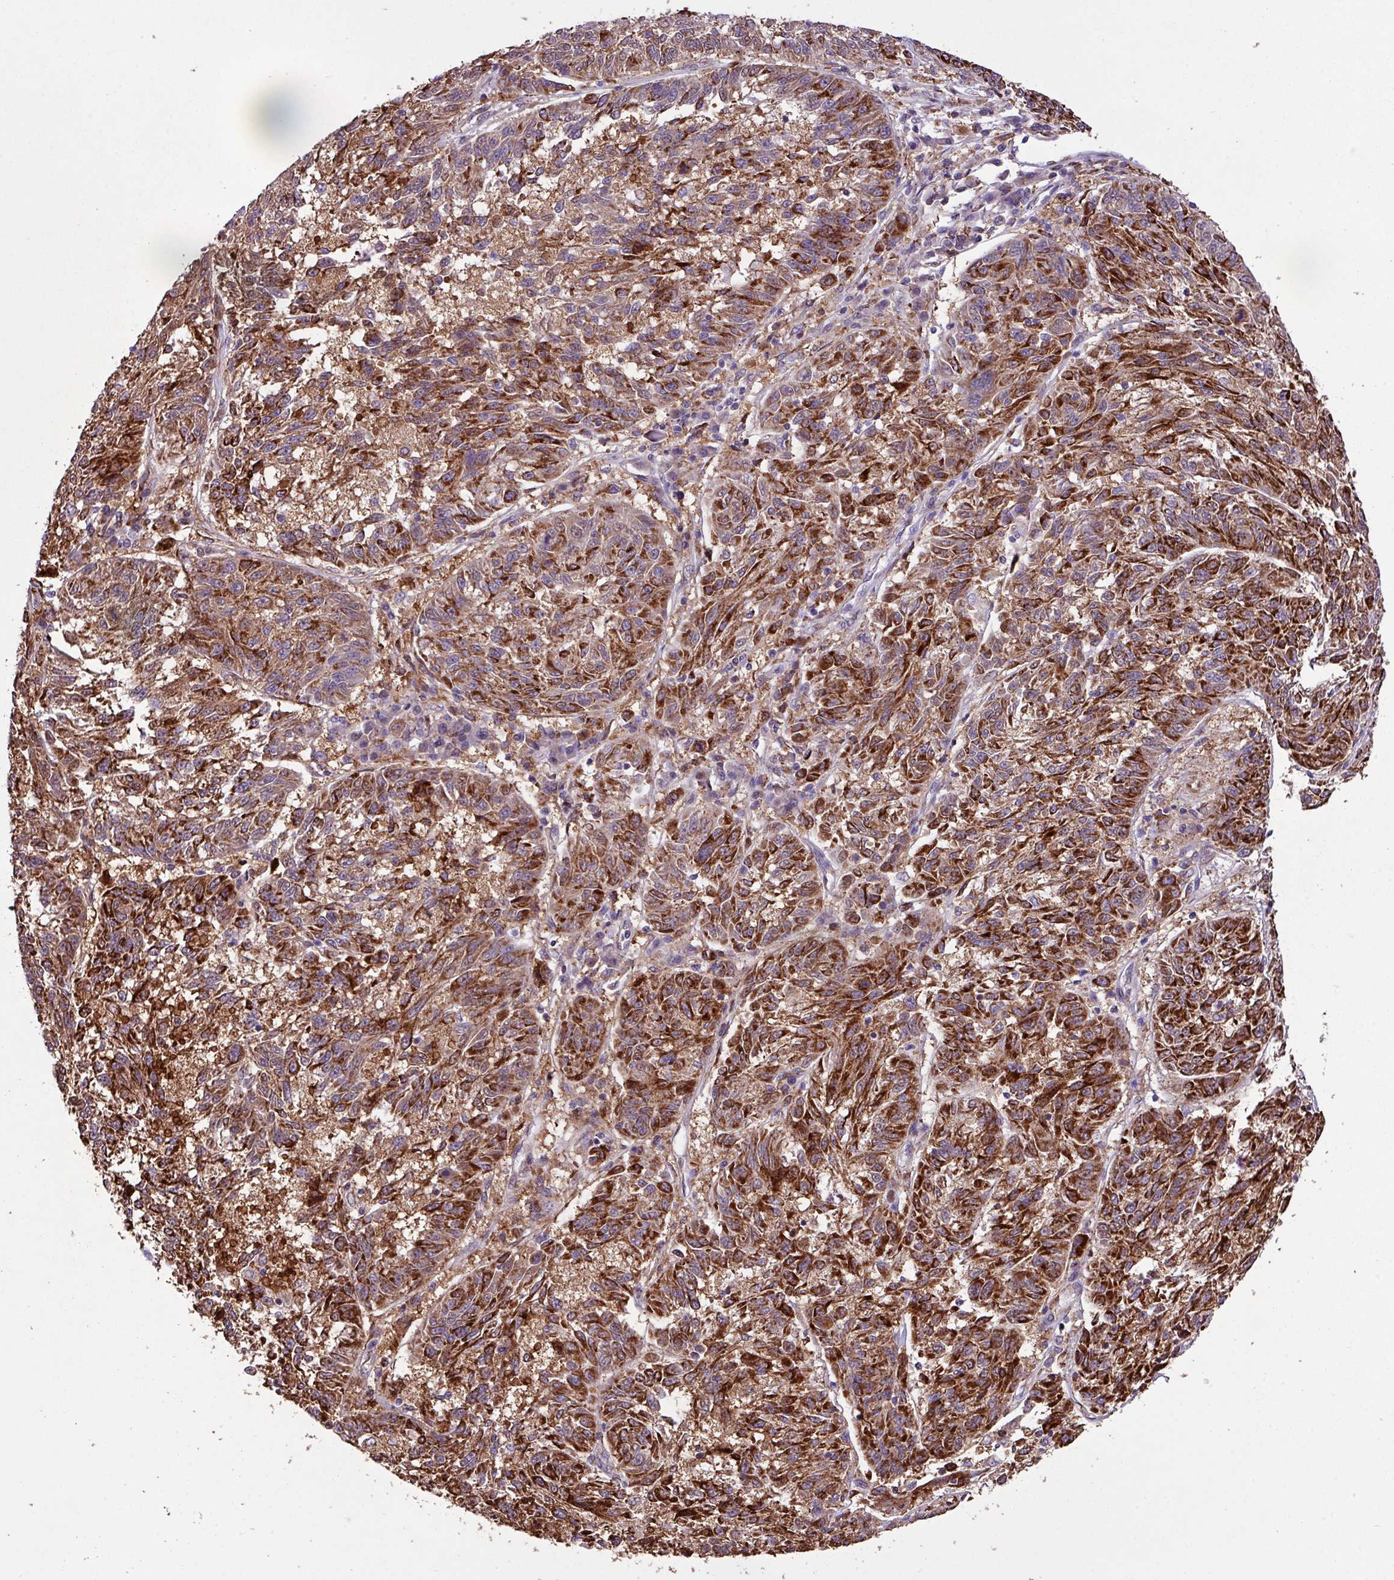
{"staining": {"intensity": "strong", "quantity": "25%-75%", "location": "cytoplasmic/membranous"}, "tissue": "melanoma", "cell_type": "Tumor cells", "image_type": "cancer", "snomed": [{"axis": "morphology", "description": "Malignant melanoma, NOS"}, {"axis": "topography", "description": "Skin"}], "caption": "Immunohistochemical staining of human melanoma demonstrates high levels of strong cytoplasmic/membranous expression in approximately 25%-75% of tumor cells.", "gene": "RPP25L", "patient": {"sex": "male", "age": 53}}